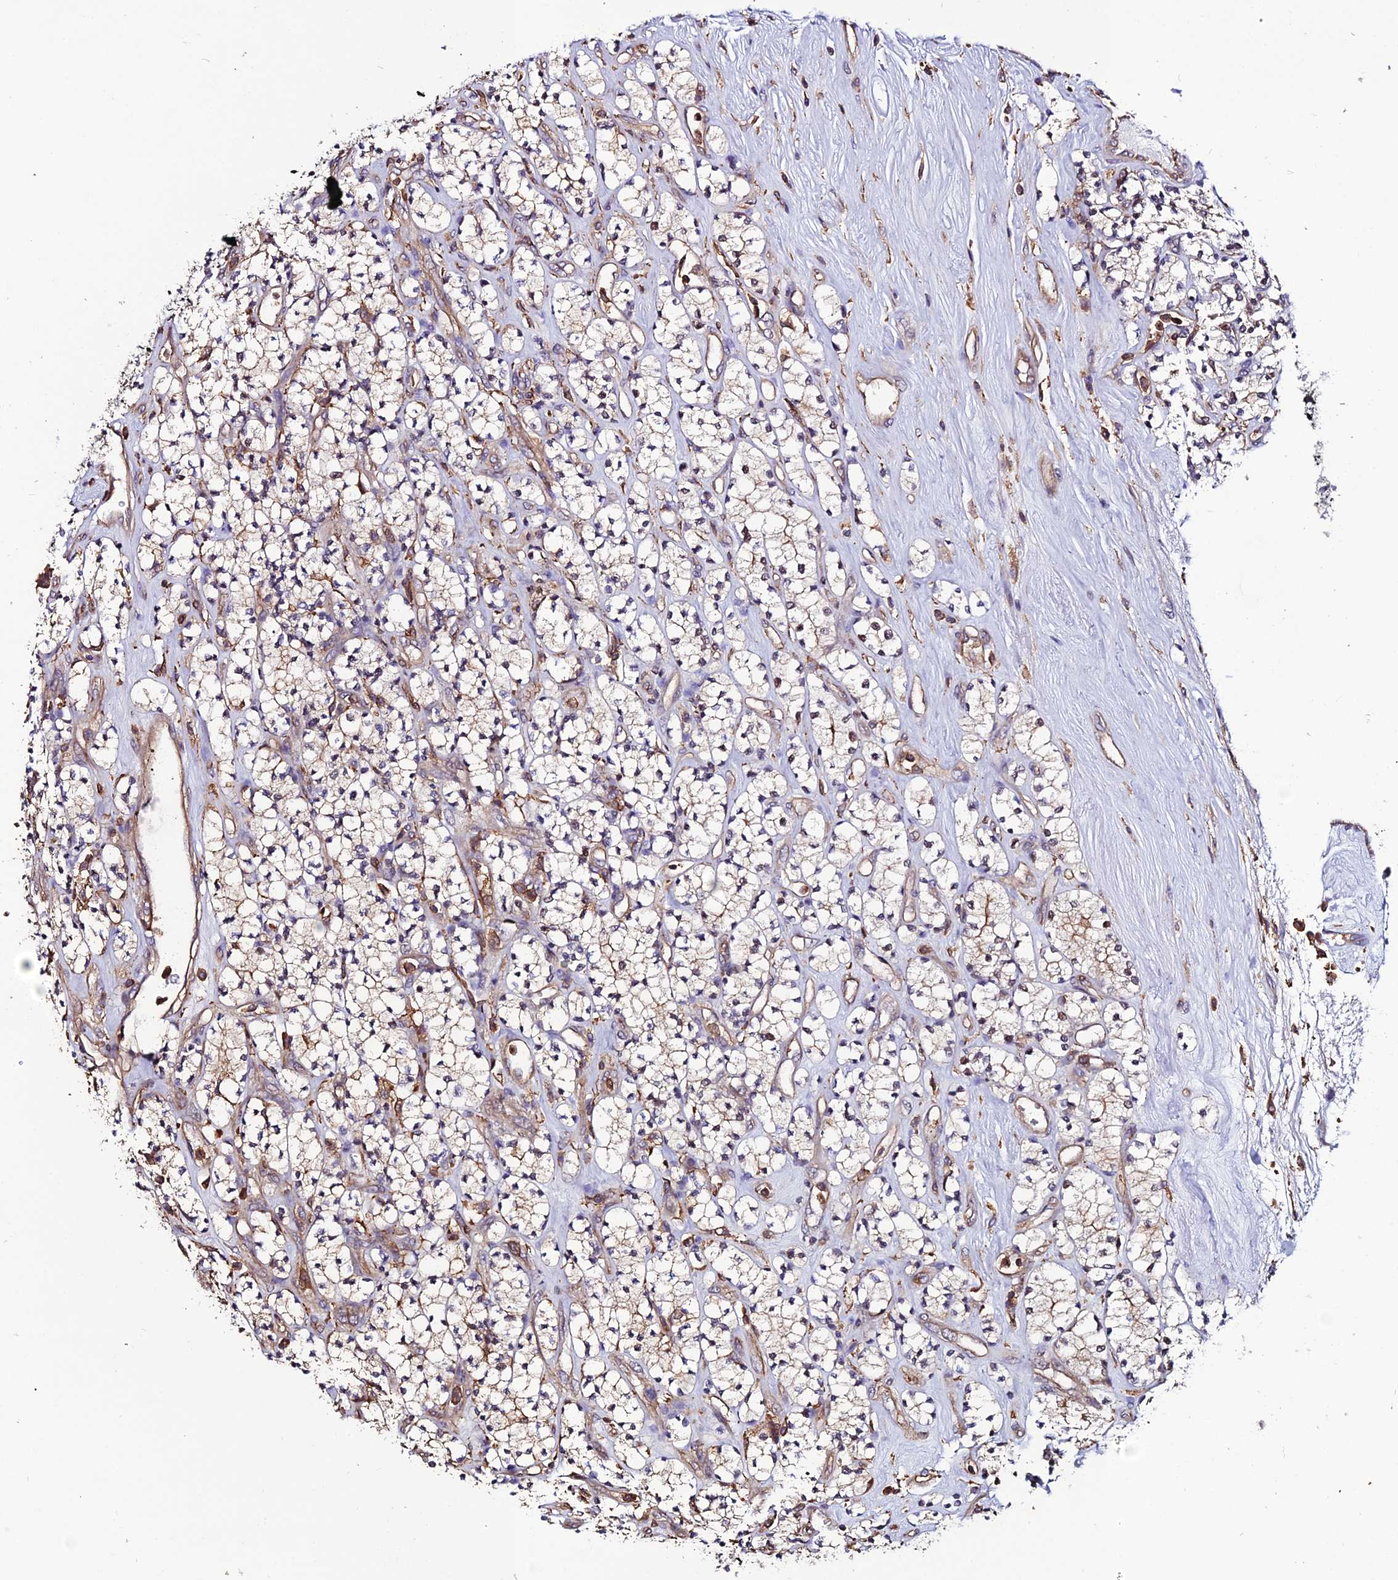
{"staining": {"intensity": "moderate", "quantity": "<25%", "location": "nuclear"}, "tissue": "renal cancer", "cell_type": "Tumor cells", "image_type": "cancer", "snomed": [{"axis": "morphology", "description": "Adenocarcinoma, NOS"}, {"axis": "topography", "description": "Kidney"}], "caption": "Protein positivity by immunohistochemistry (IHC) reveals moderate nuclear staining in approximately <25% of tumor cells in adenocarcinoma (renal).", "gene": "USP17L15", "patient": {"sex": "male", "age": 77}}